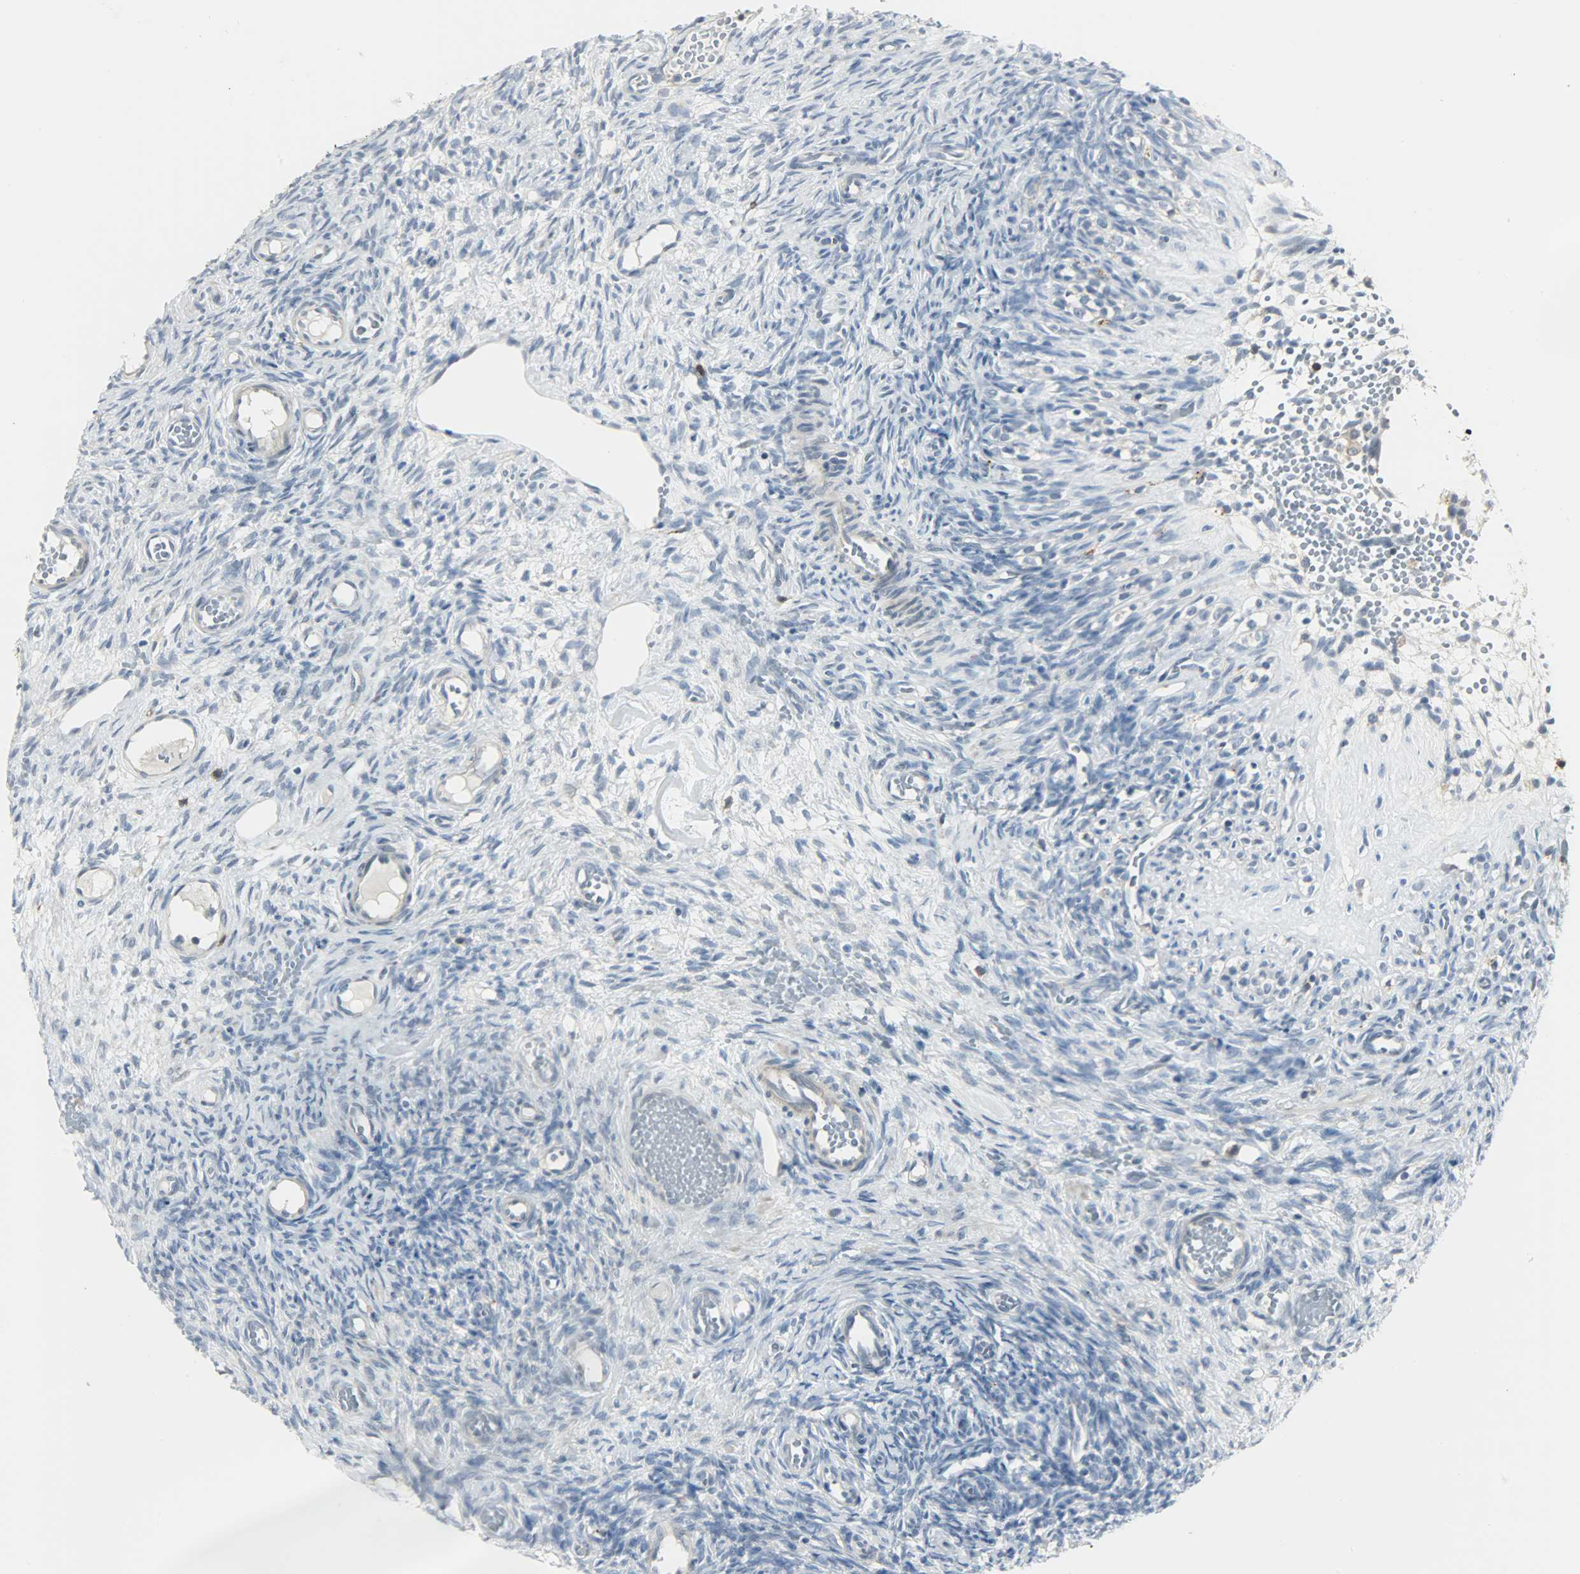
{"staining": {"intensity": "negative", "quantity": "none", "location": "none"}, "tissue": "ovary", "cell_type": "Ovarian stroma cells", "image_type": "normal", "snomed": [{"axis": "morphology", "description": "Normal tissue, NOS"}, {"axis": "topography", "description": "Ovary"}], "caption": "This is a photomicrograph of IHC staining of normal ovary, which shows no staining in ovarian stroma cells.", "gene": "CD4", "patient": {"sex": "female", "age": 35}}